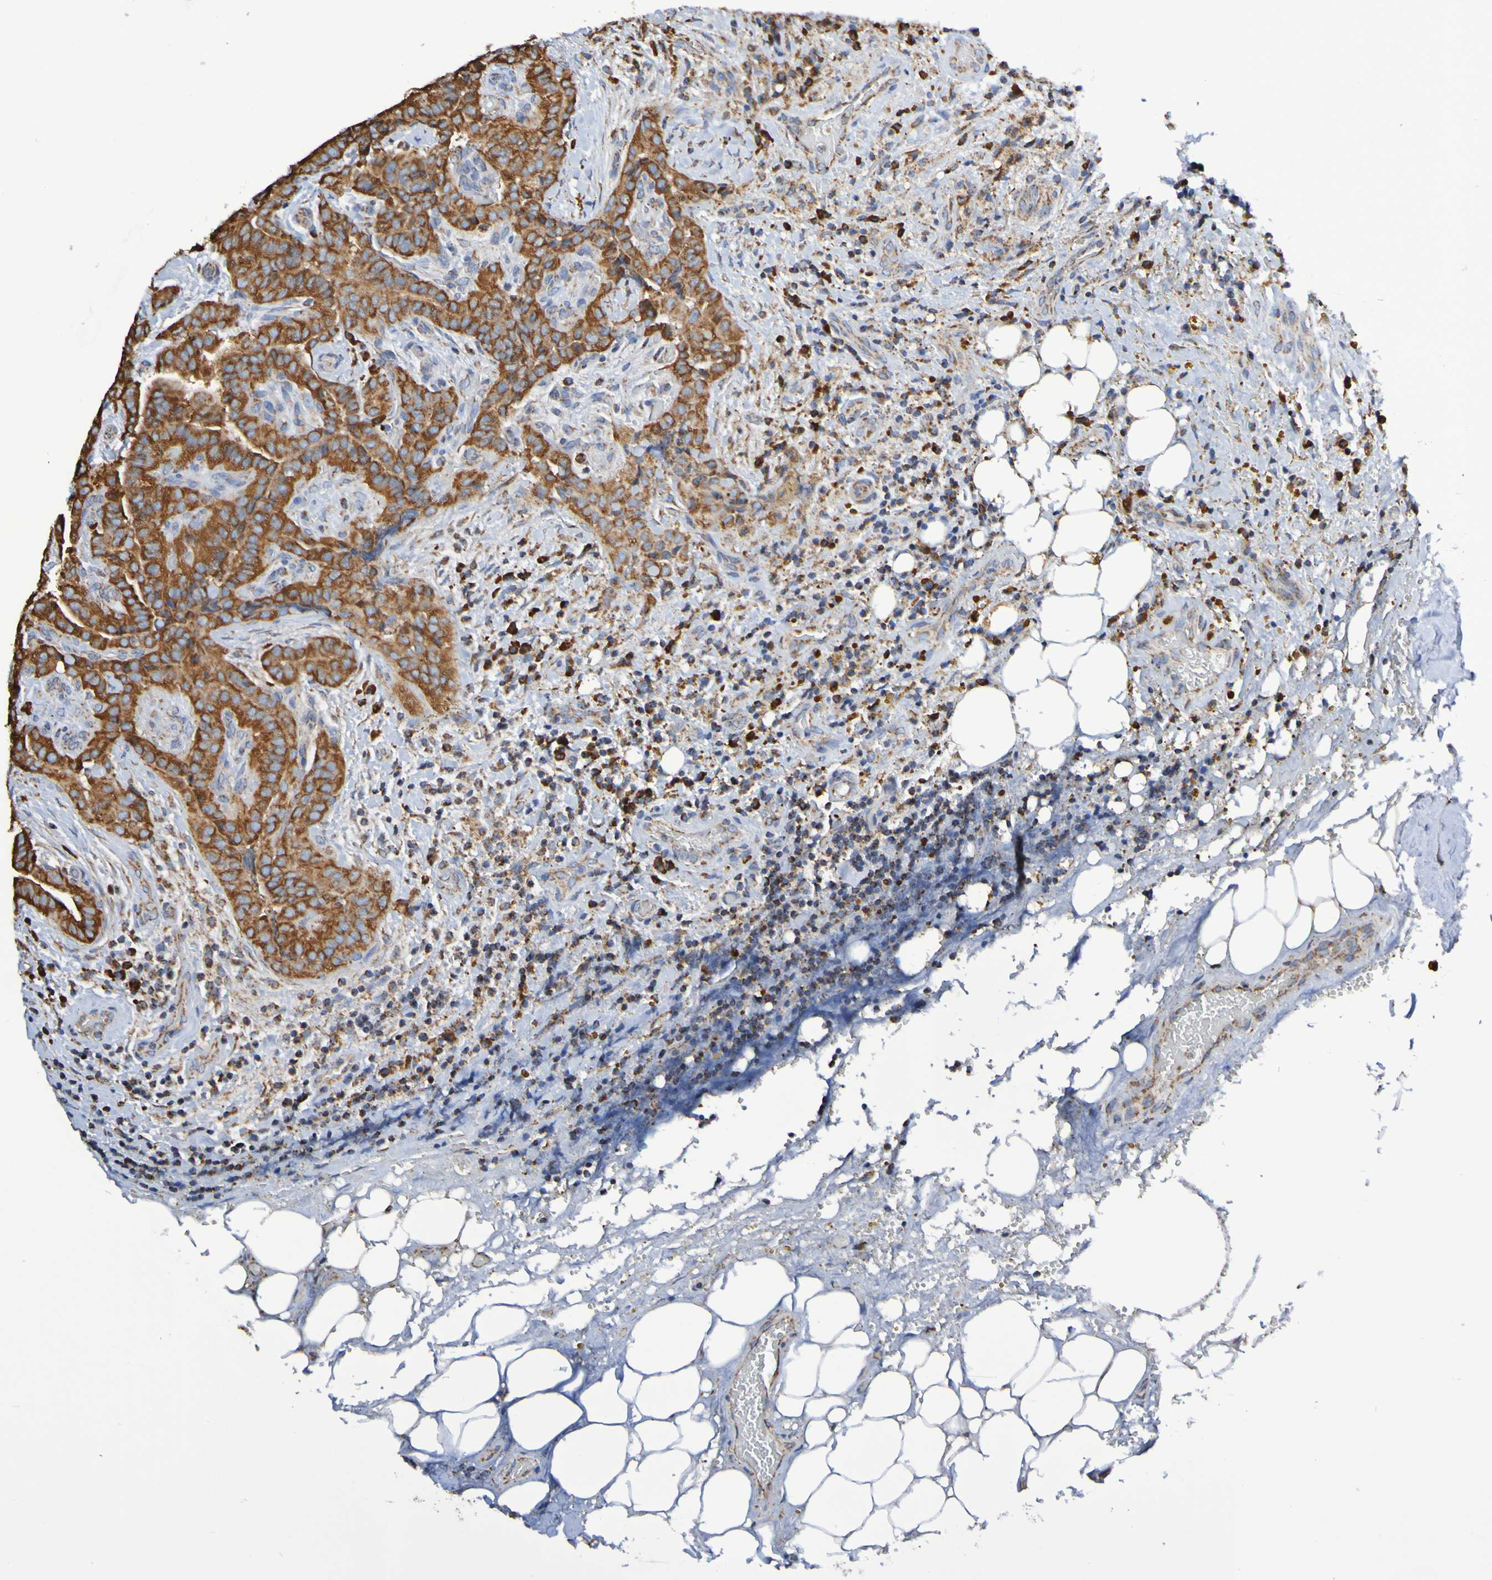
{"staining": {"intensity": "strong", "quantity": ">75%", "location": "cytoplasmic/membranous"}, "tissue": "thyroid cancer", "cell_type": "Tumor cells", "image_type": "cancer", "snomed": [{"axis": "morphology", "description": "Papillary adenocarcinoma, NOS"}, {"axis": "topography", "description": "Thyroid gland"}], "caption": "Tumor cells show strong cytoplasmic/membranous positivity in about >75% of cells in thyroid papillary adenocarcinoma.", "gene": "IL18R1", "patient": {"sex": "male", "age": 77}}